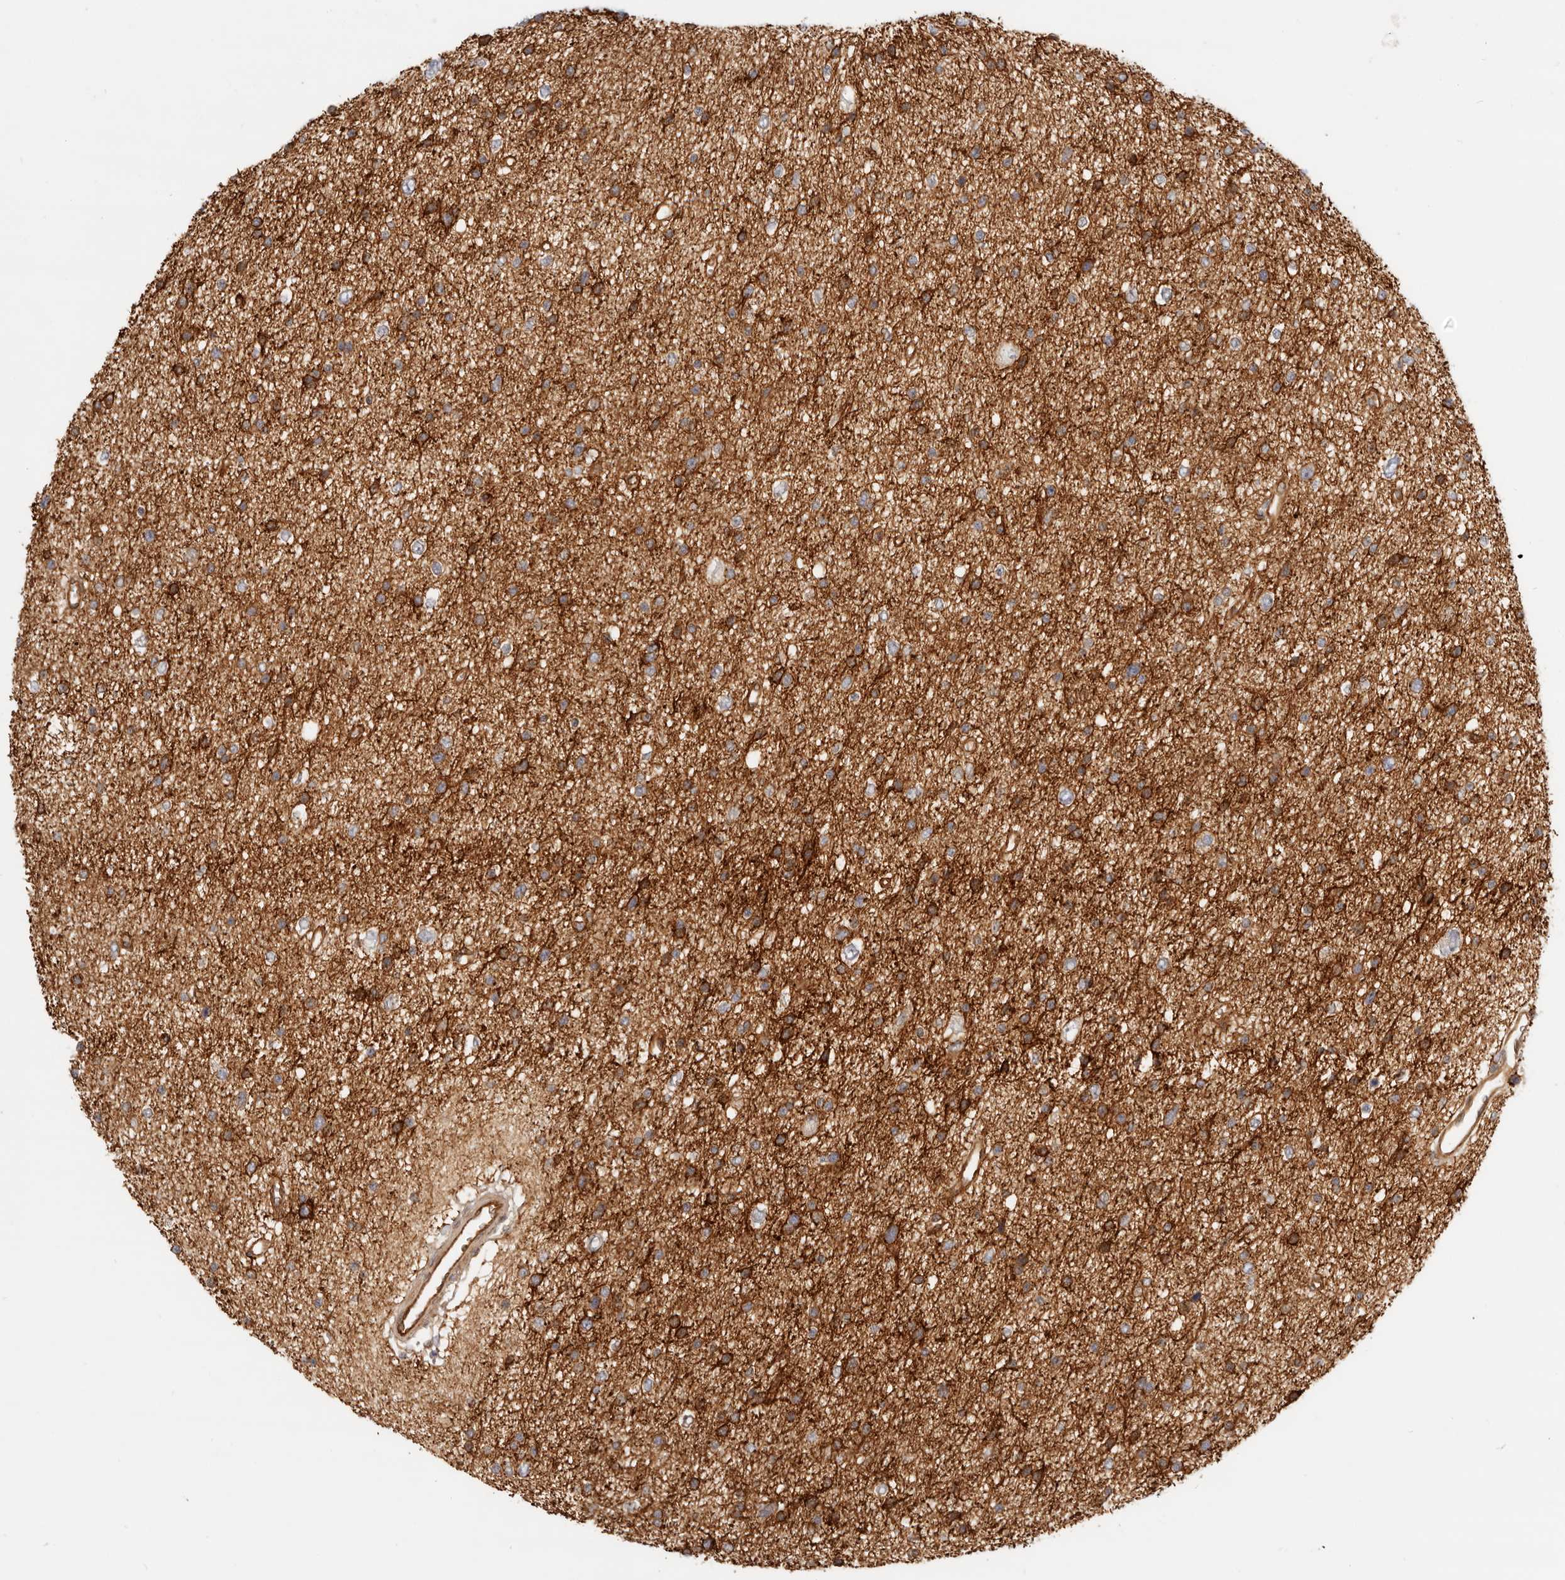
{"staining": {"intensity": "moderate", "quantity": "25%-75%", "location": "cytoplasmic/membranous"}, "tissue": "glioma", "cell_type": "Tumor cells", "image_type": "cancer", "snomed": [{"axis": "morphology", "description": "Glioma, malignant, Low grade"}, {"axis": "topography", "description": "Brain"}], "caption": "About 25%-75% of tumor cells in human malignant low-grade glioma reveal moderate cytoplasmic/membranous protein expression as visualized by brown immunohistochemical staining.", "gene": "UFSP1", "patient": {"sex": "female", "age": 37}}